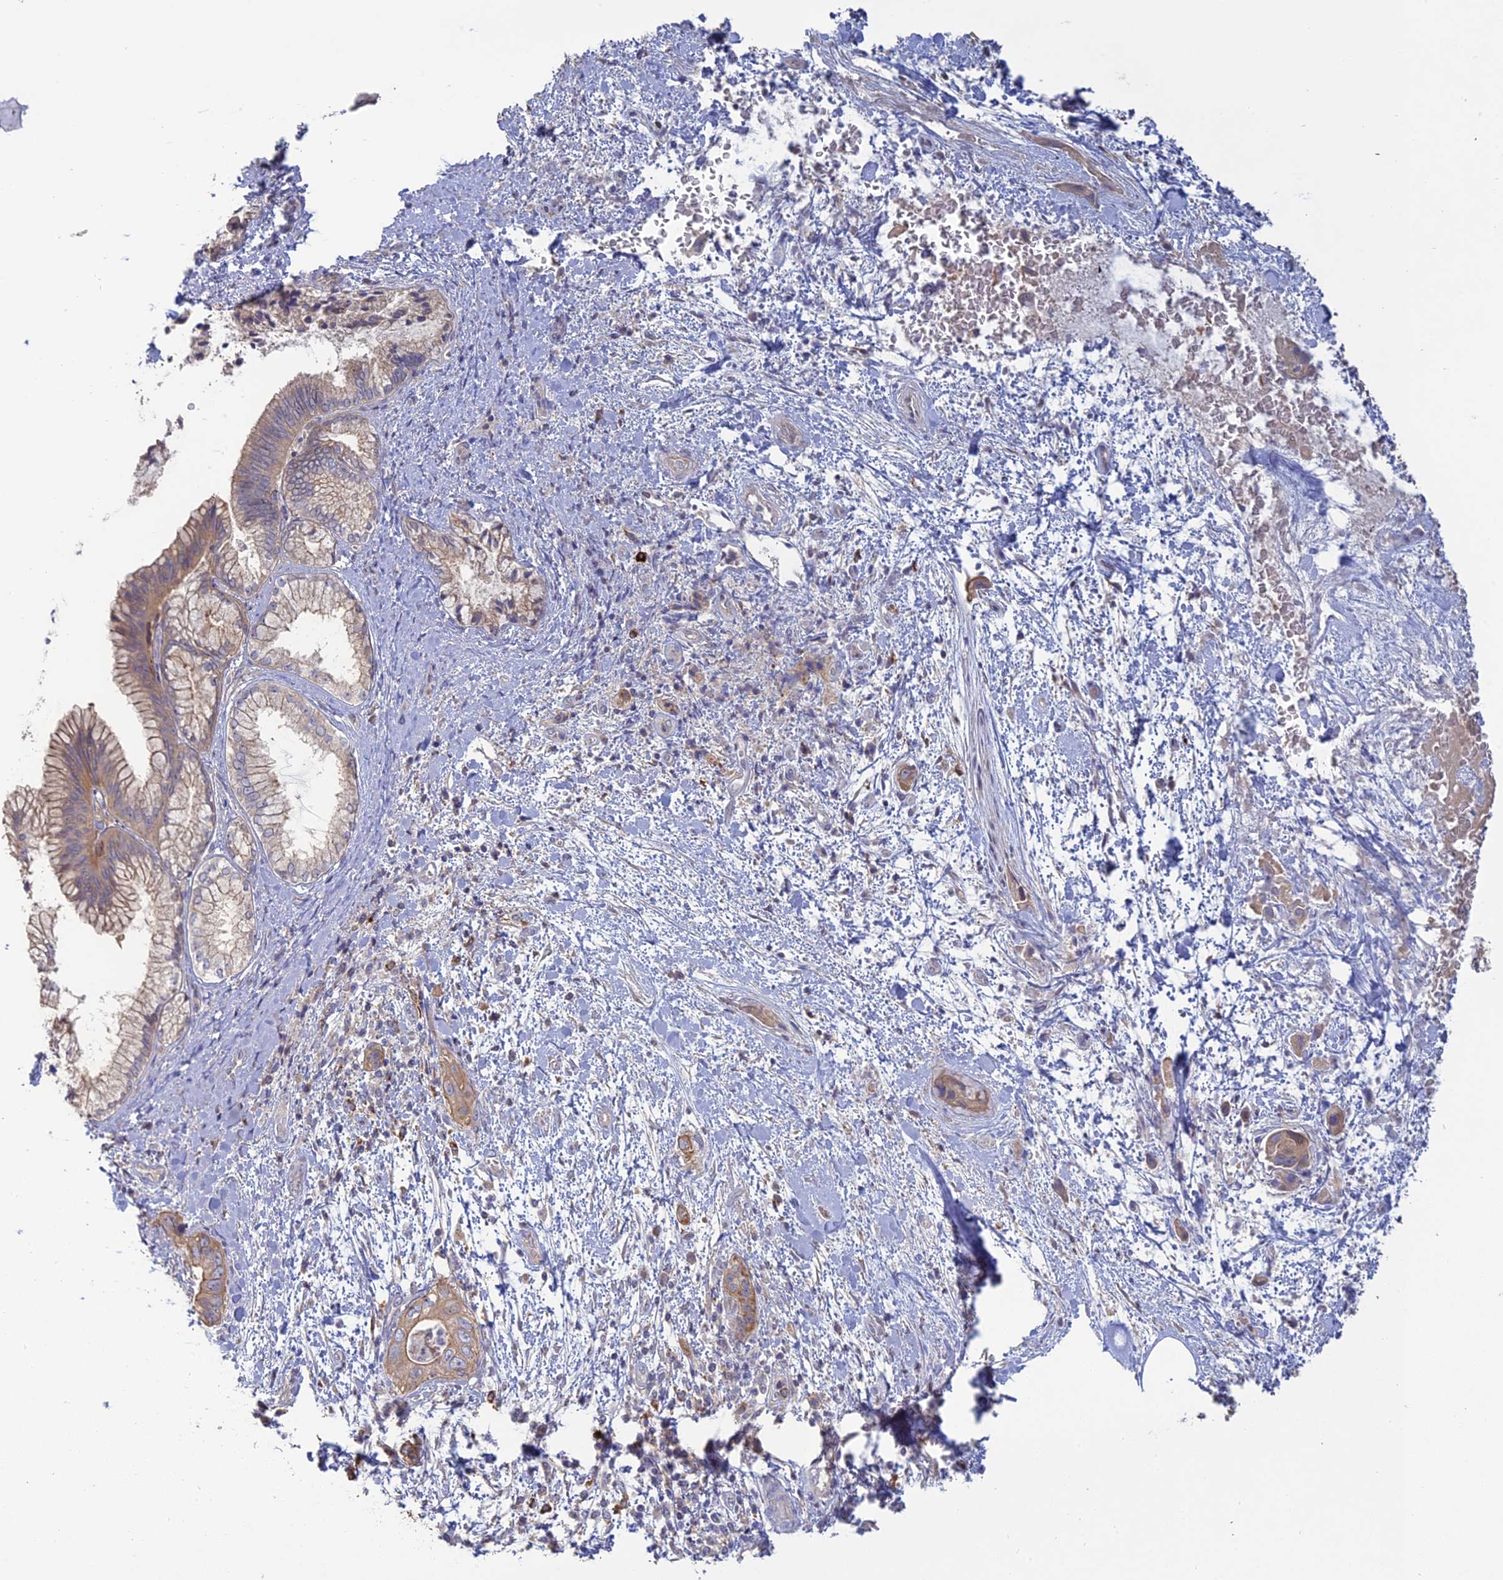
{"staining": {"intensity": "moderate", "quantity": "25%-75%", "location": "cytoplasmic/membranous"}, "tissue": "pancreatic cancer", "cell_type": "Tumor cells", "image_type": "cancer", "snomed": [{"axis": "morphology", "description": "Adenocarcinoma, NOS"}, {"axis": "topography", "description": "Pancreas"}], "caption": "Immunohistochemical staining of pancreatic cancer demonstrates medium levels of moderate cytoplasmic/membranous positivity in about 25%-75% of tumor cells.", "gene": "SFT2D2", "patient": {"sex": "female", "age": 78}}